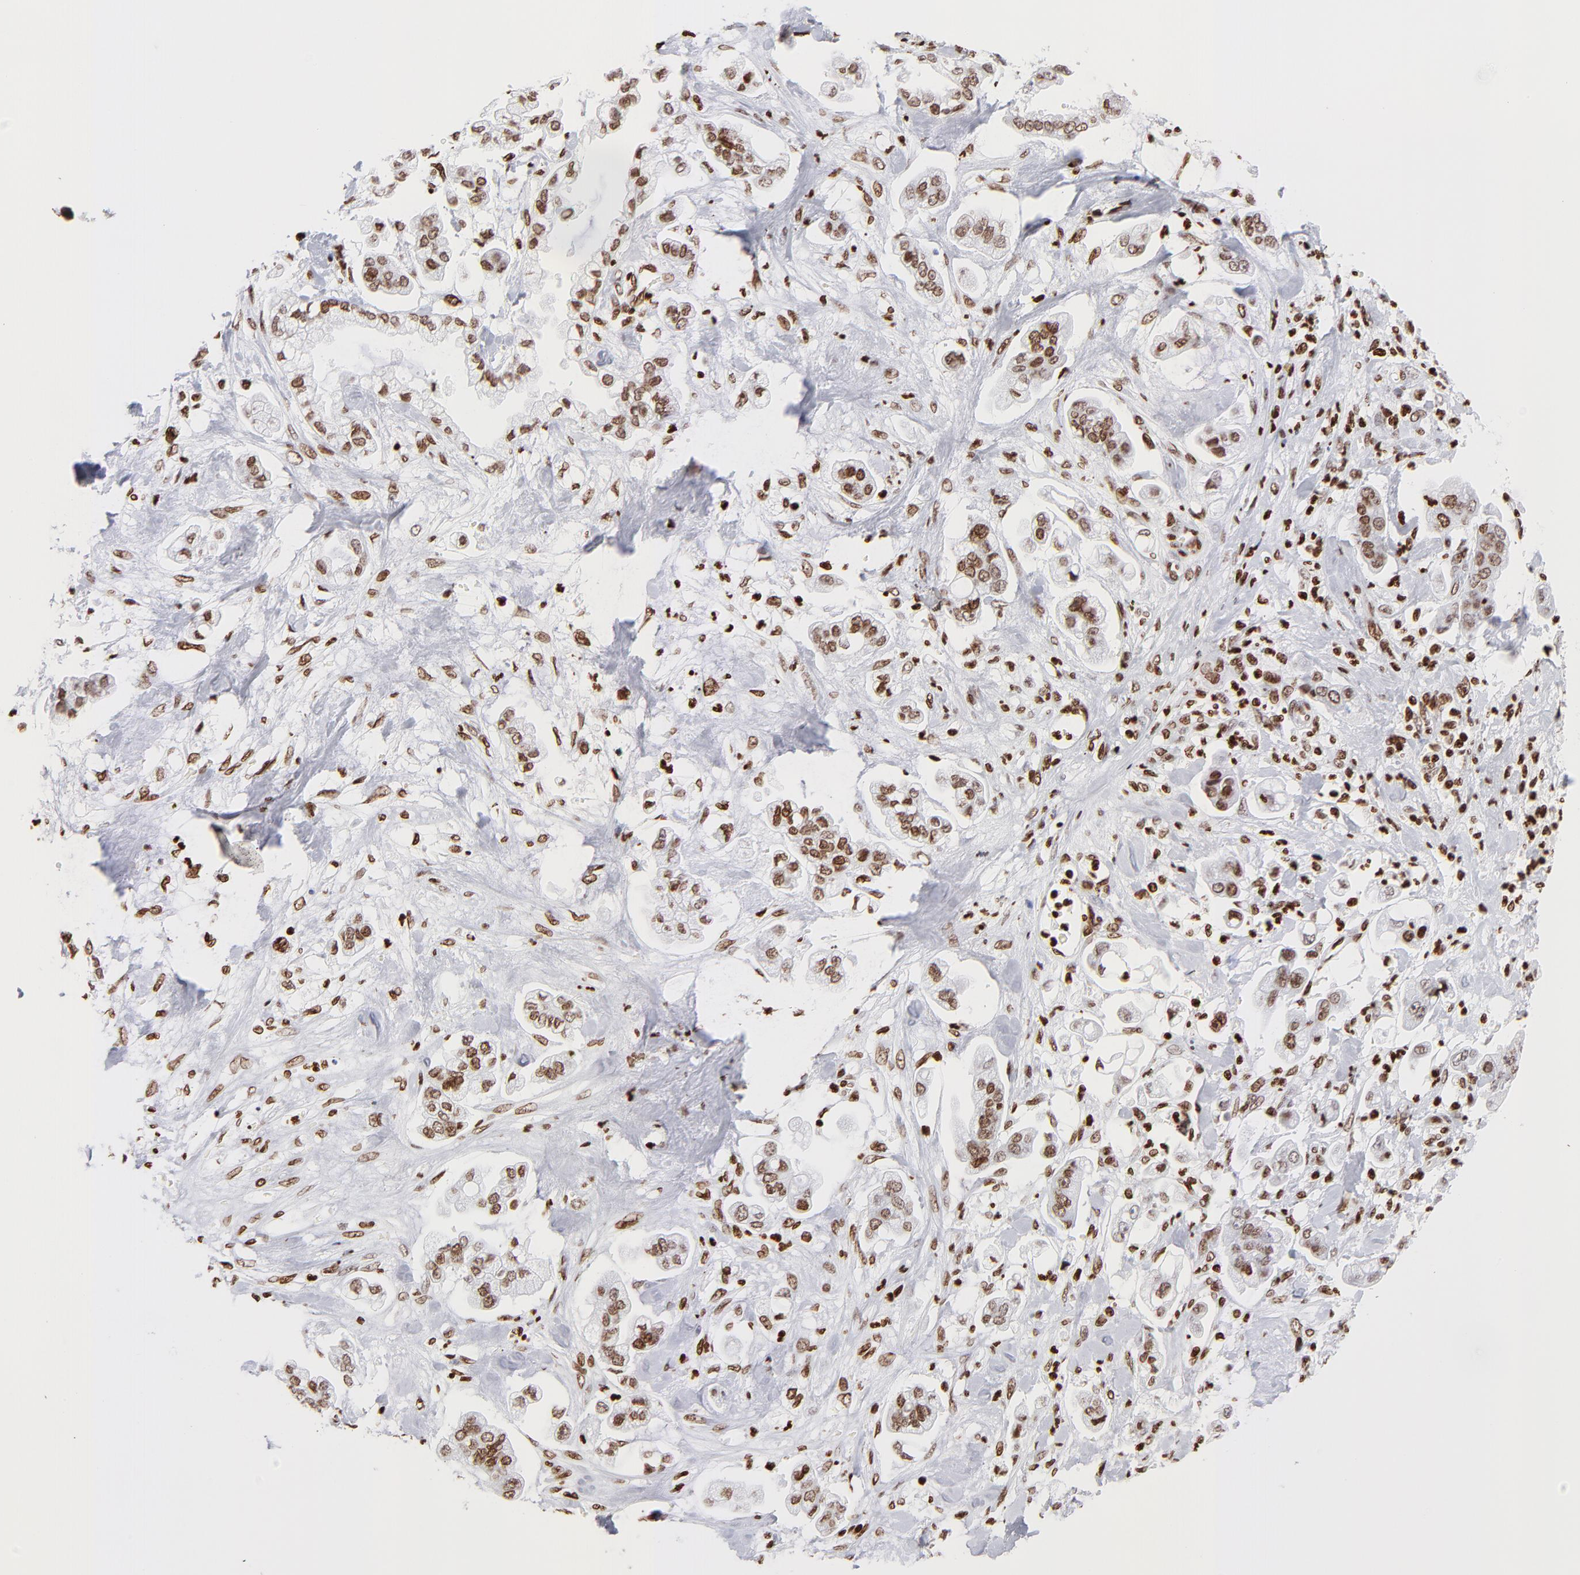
{"staining": {"intensity": "moderate", "quantity": ">75%", "location": "nuclear"}, "tissue": "stomach cancer", "cell_type": "Tumor cells", "image_type": "cancer", "snomed": [{"axis": "morphology", "description": "Adenocarcinoma, NOS"}, {"axis": "topography", "description": "Stomach"}], "caption": "Adenocarcinoma (stomach) stained with a brown dye shows moderate nuclear positive positivity in approximately >75% of tumor cells.", "gene": "RTL4", "patient": {"sex": "male", "age": 62}}